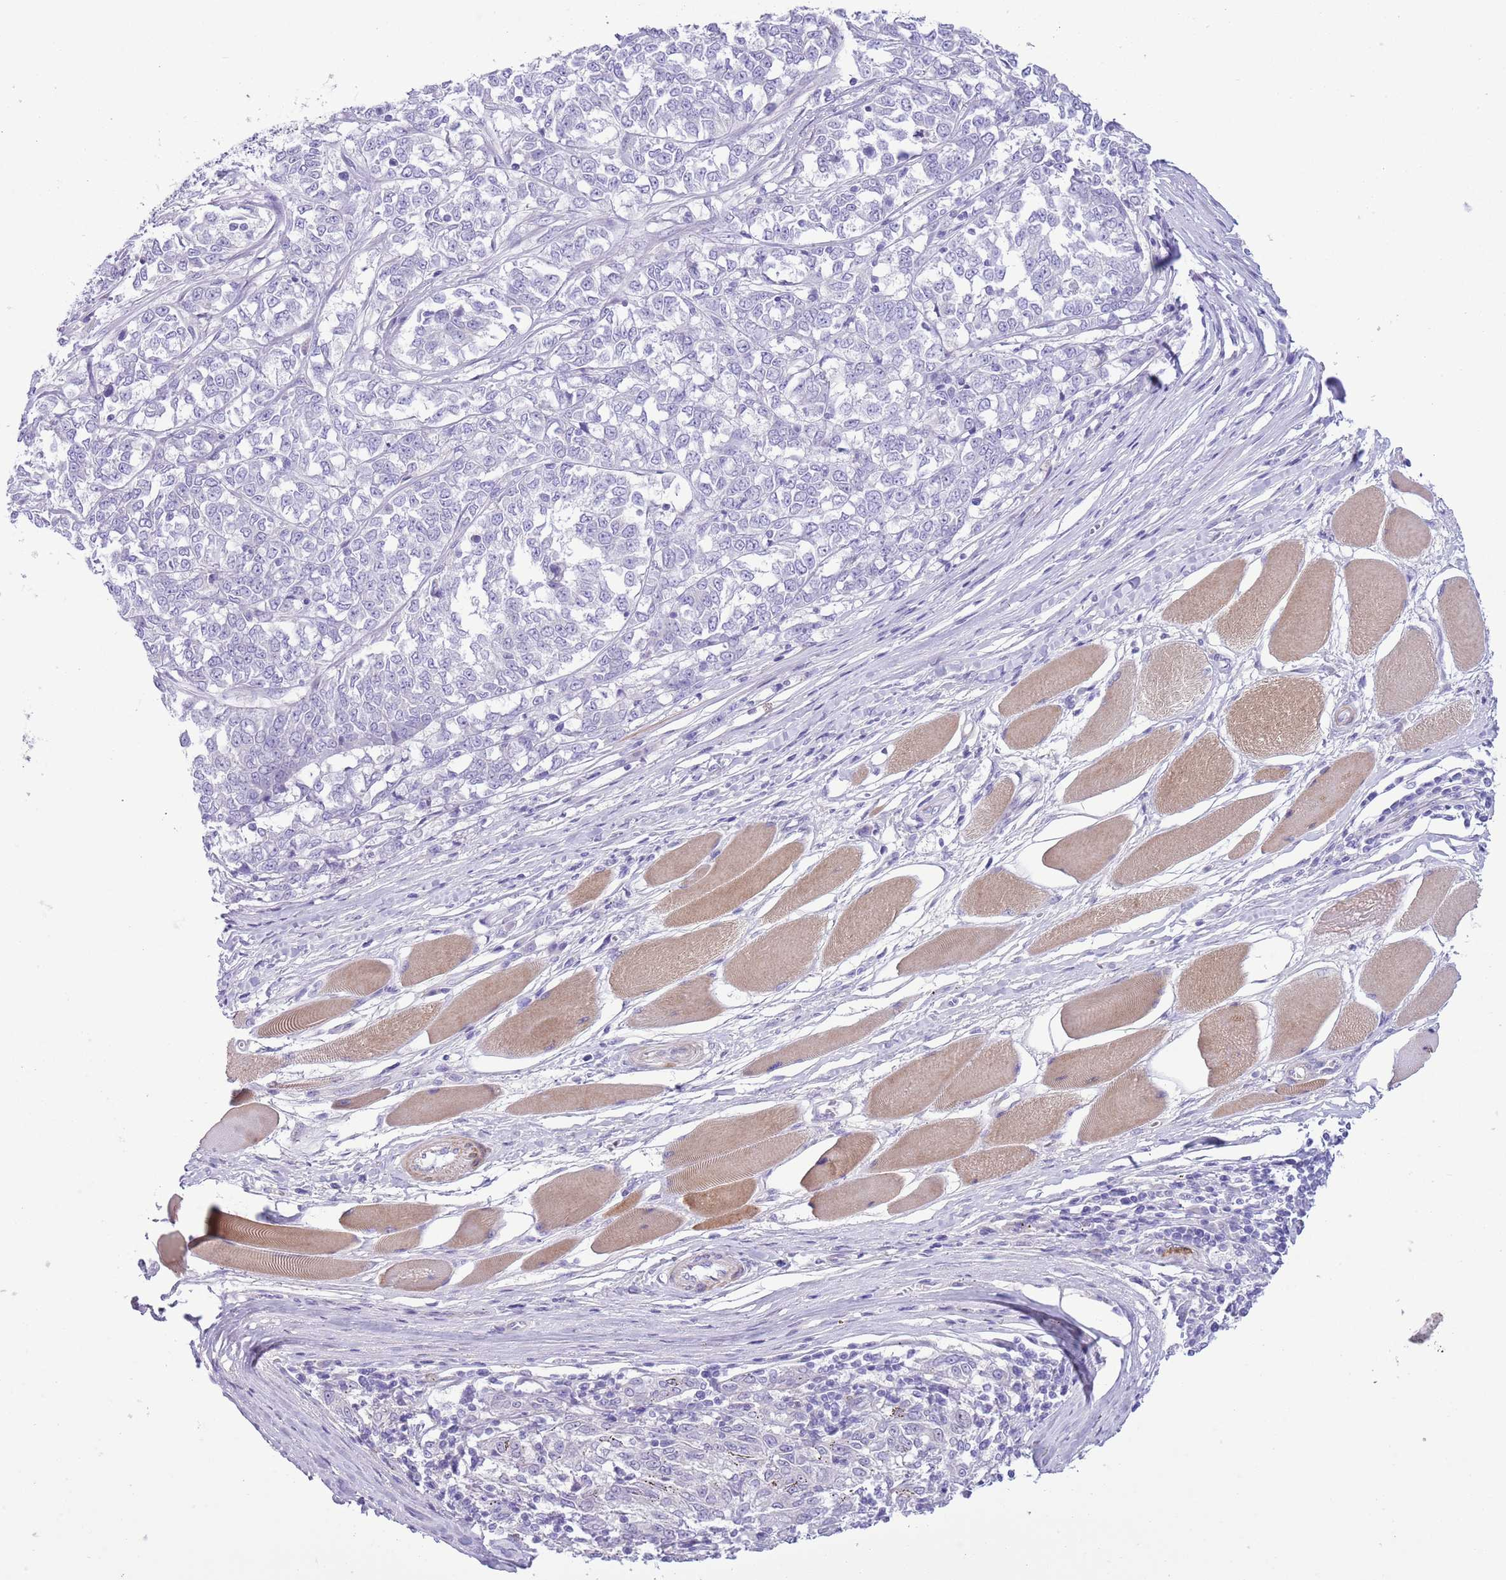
{"staining": {"intensity": "negative", "quantity": "none", "location": "none"}, "tissue": "melanoma", "cell_type": "Tumor cells", "image_type": "cancer", "snomed": [{"axis": "morphology", "description": "Malignant melanoma, NOS"}, {"axis": "topography", "description": "Skin"}], "caption": "Tumor cells are negative for brown protein staining in malignant melanoma.", "gene": "OR6M1", "patient": {"sex": "female", "age": 72}}